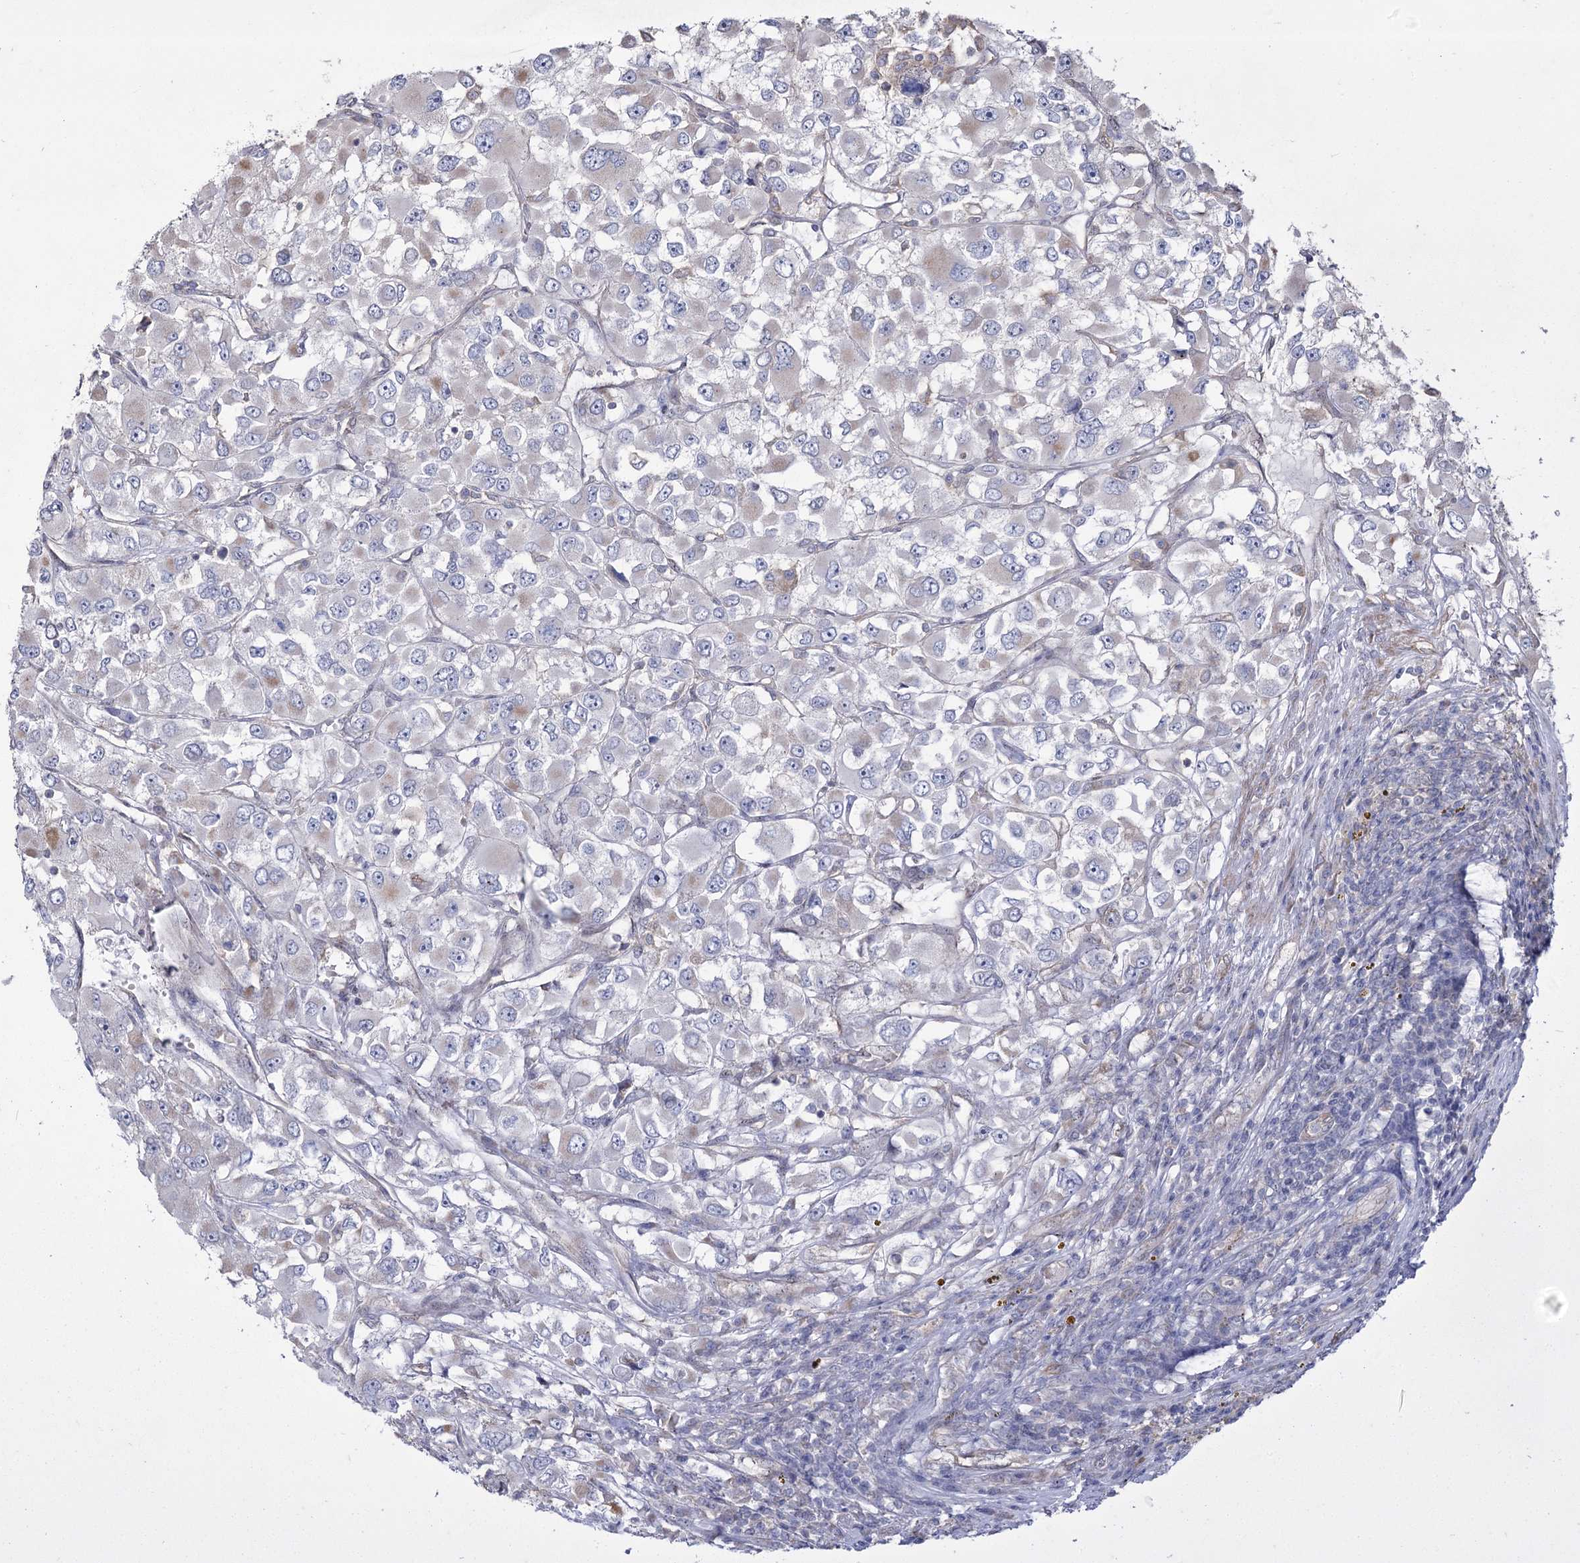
{"staining": {"intensity": "weak", "quantity": "25%-75%", "location": "cytoplasmic/membranous"}, "tissue": "renal cancer", "cell_type": "Tumor cells", "image_type": "cancer", "snomed": [{"axis": "morphology", "description": "Adenocarcinoma, NOS"}, {"axis": "topography", "description": "Kidney"}], "caption": "Protein staining reveals weak cytoplasmic/membranous positivity in about 25%-75% of tumor cells in adenocarcinoma (renal).", "gene": "SH3TC1", "patient": {"sex": "female", "age": 52}}